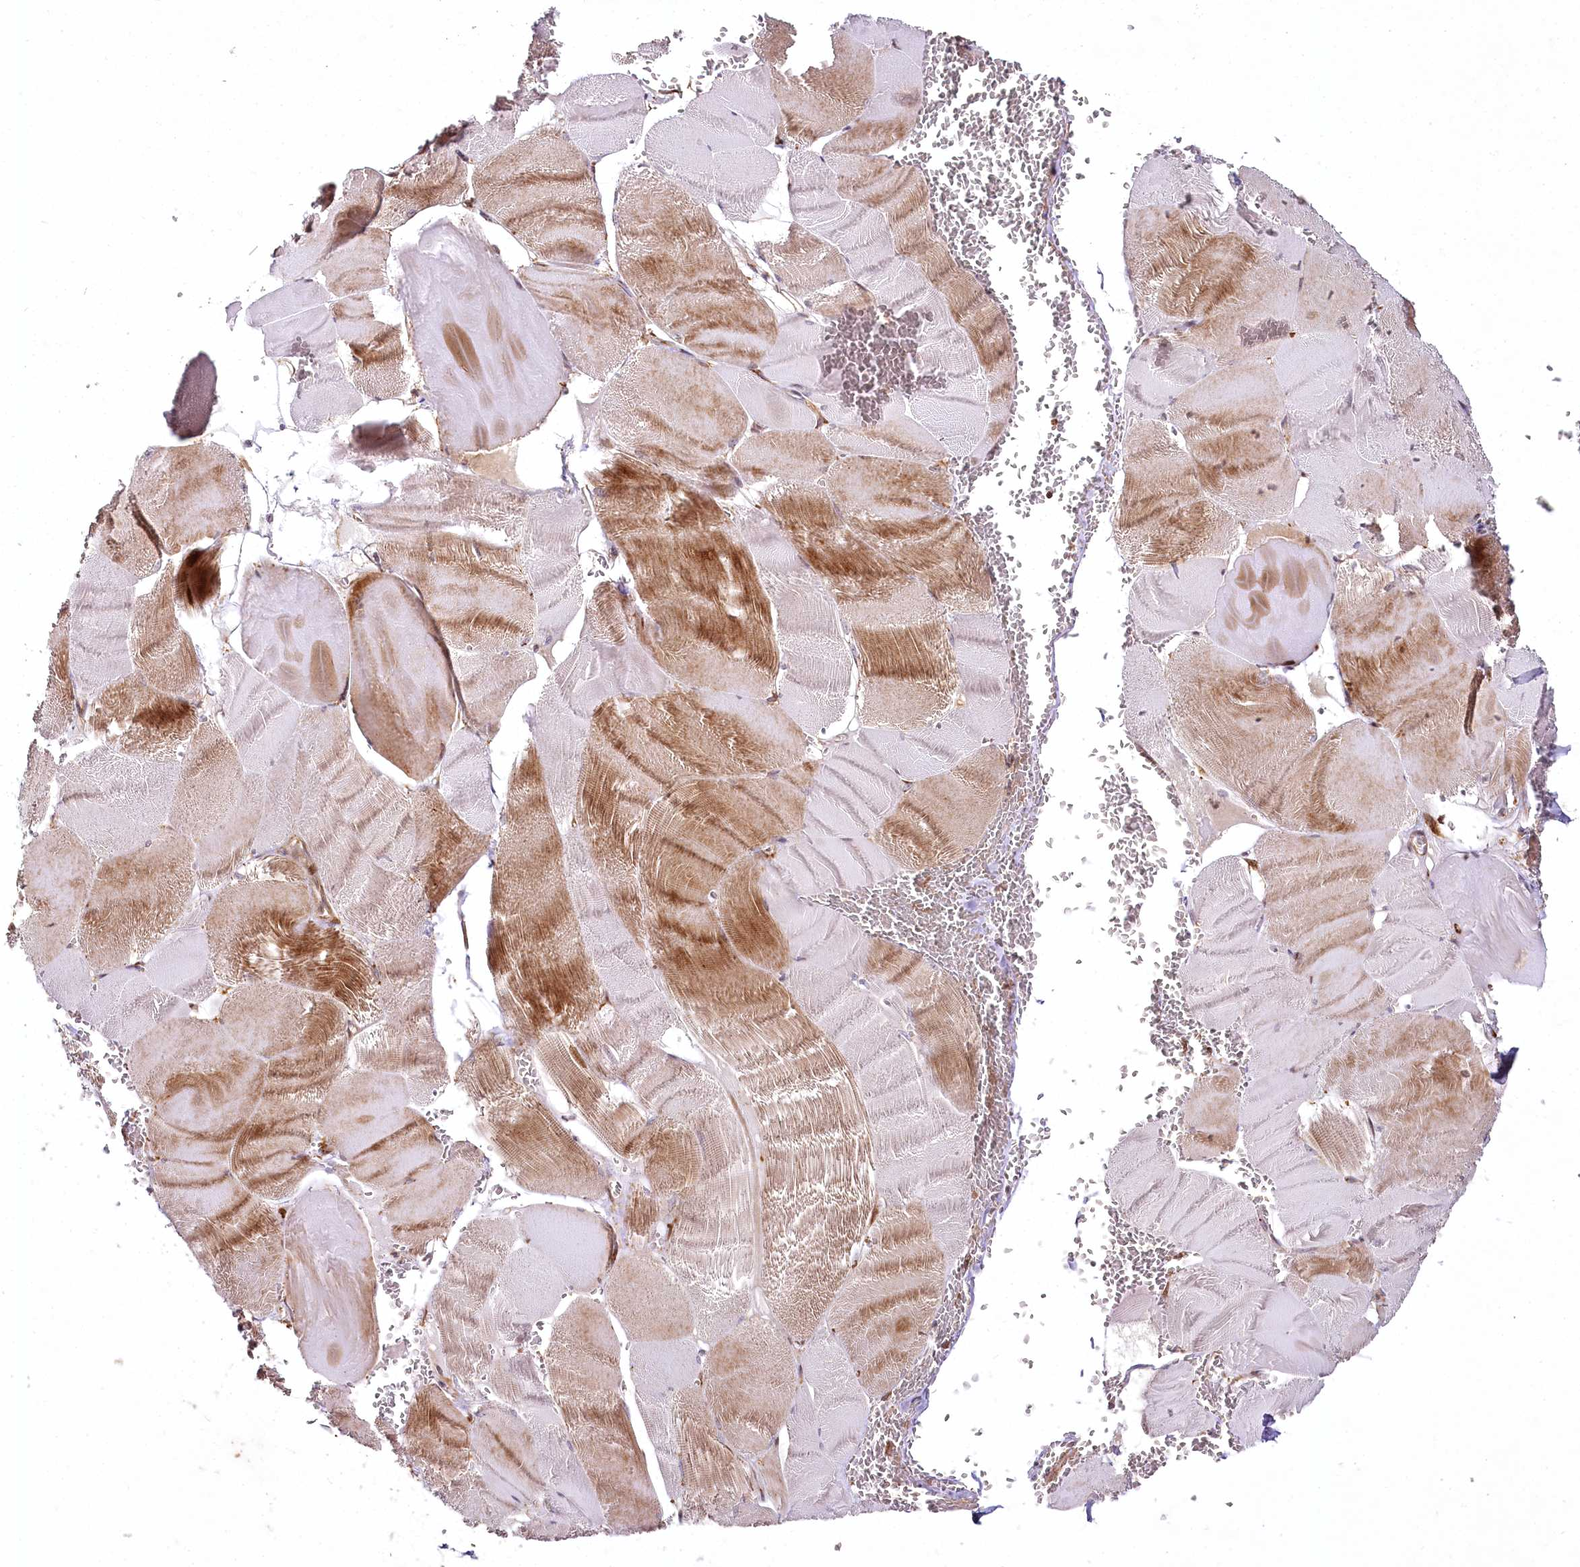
{"staining": {"intensity": "moderate", "quantity": "25%-75%", "location": "cytoplasmic/membranous,nuclear"}, "tissue": "skeletal muscle", "cell_type": "Myocytes", "image_type": "normal", "snomed": [{"axis": "morphology", "description": "Normal tissue, NOS"}, {"axis": "morphology", "description": "Basal cell carcinoma"}, {"axis": "topography", "description": "Skeletal muscle"}], "caption": "Normal skeletal muscle reveals moderate cytoplasmic/membranous,nuclear positivity in approximately 25%-75% of myocytes Ihc stains the protein in brown and the nuclei are stained blue..", "gene": "COPG1", "patient": {"sex": "female", "age": 64}}